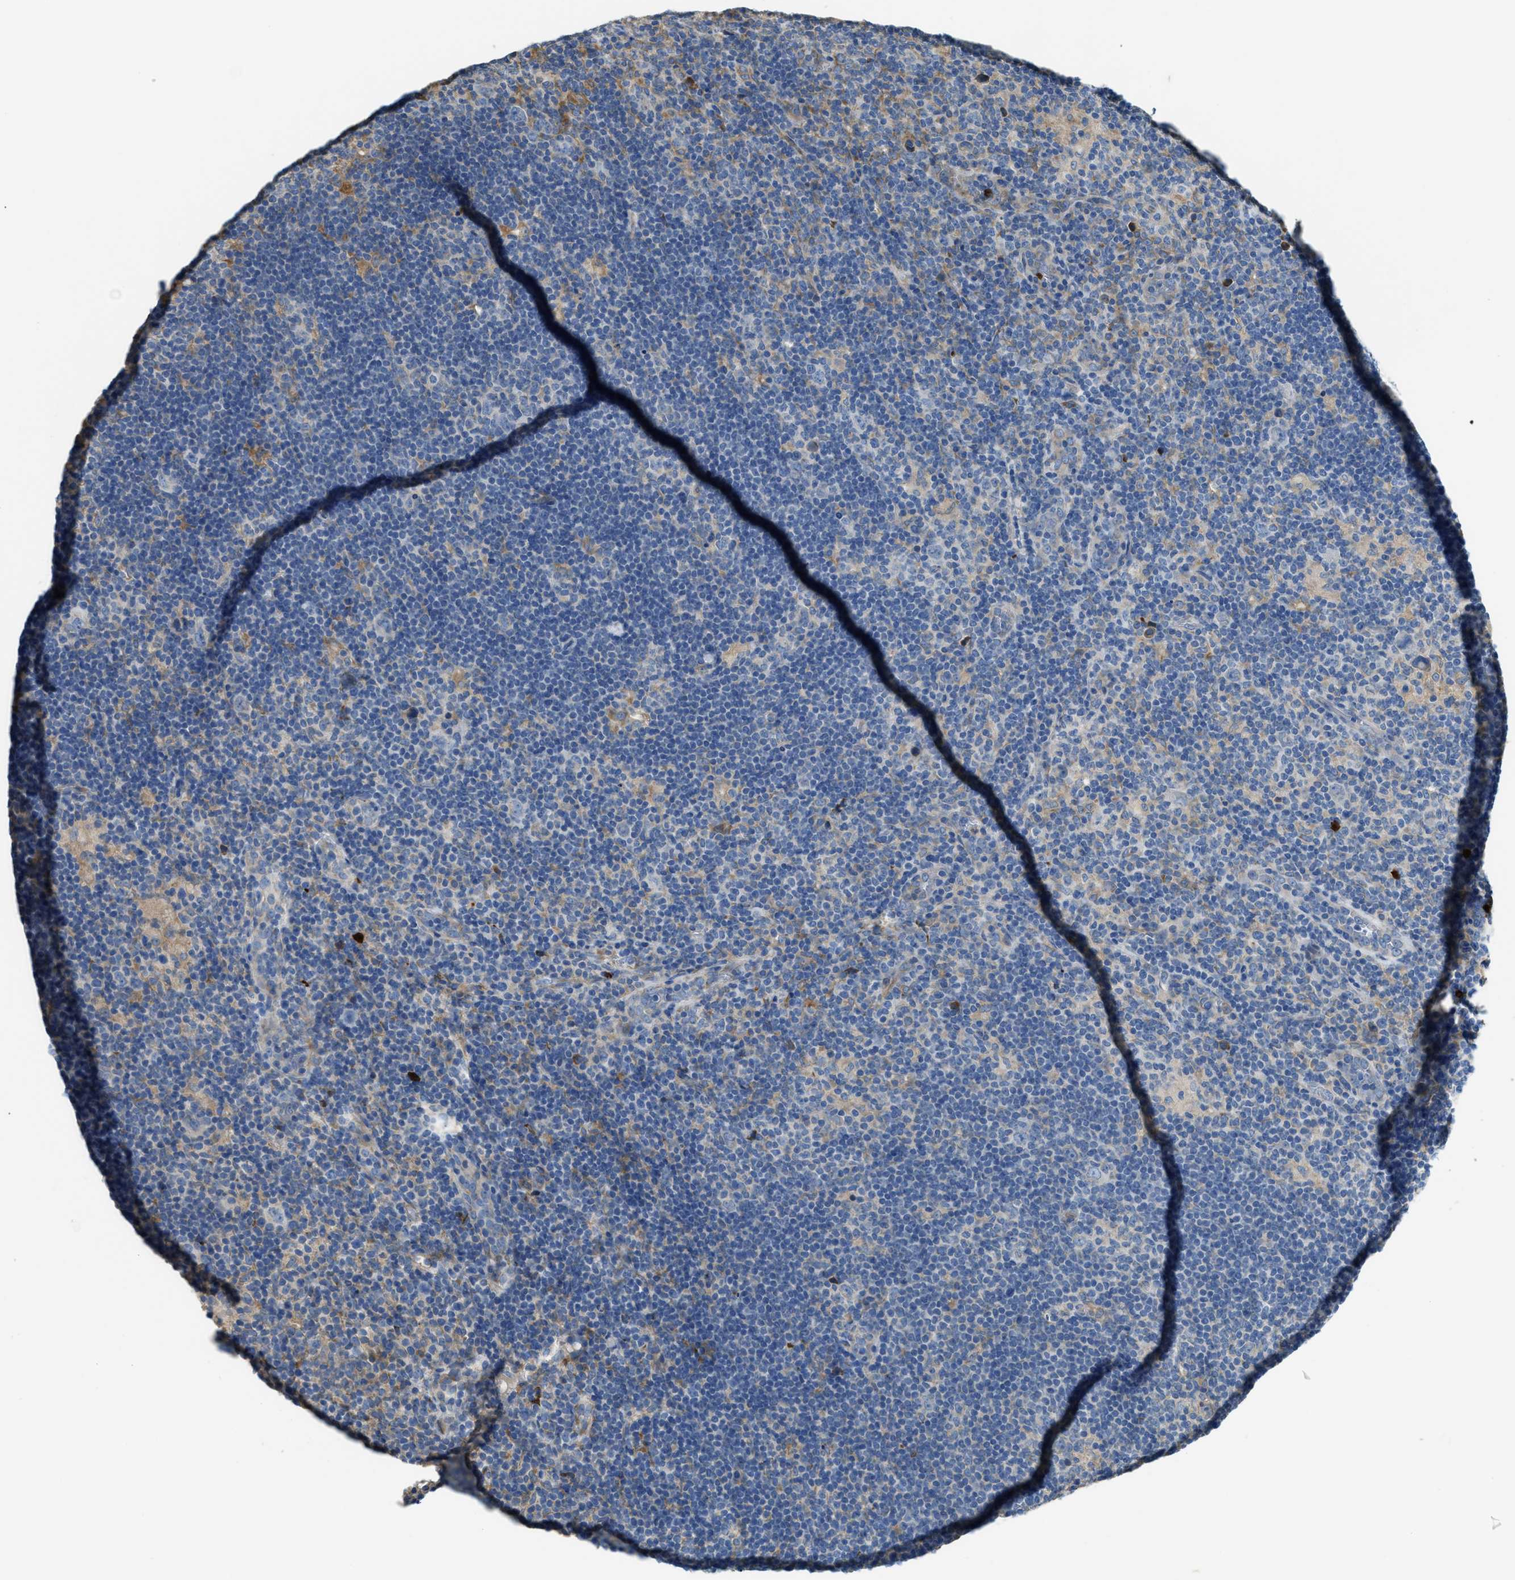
{"staining": {"intensity": "negative", "quantity": "none", "location": "none"}, "tissue": "lymphoma", "cell_type": "Tumor cells", "image_type": "cancer", "snomed": [{"axis": "morphology", "description": "Hodgkin's disease, NOS"}, {"axis": "topography", "description": "Lymph node"}], "caption": "Tumor cells show no significant staining in Hodgkin's disease. Brightfield microscopy of immunohistochemistry (IHC) stained with DAB (brown) and hematoxylin (blue), captured at high magnification.", "gene": "TMEM68", "patient": {"sex": "female", "age": 57}}